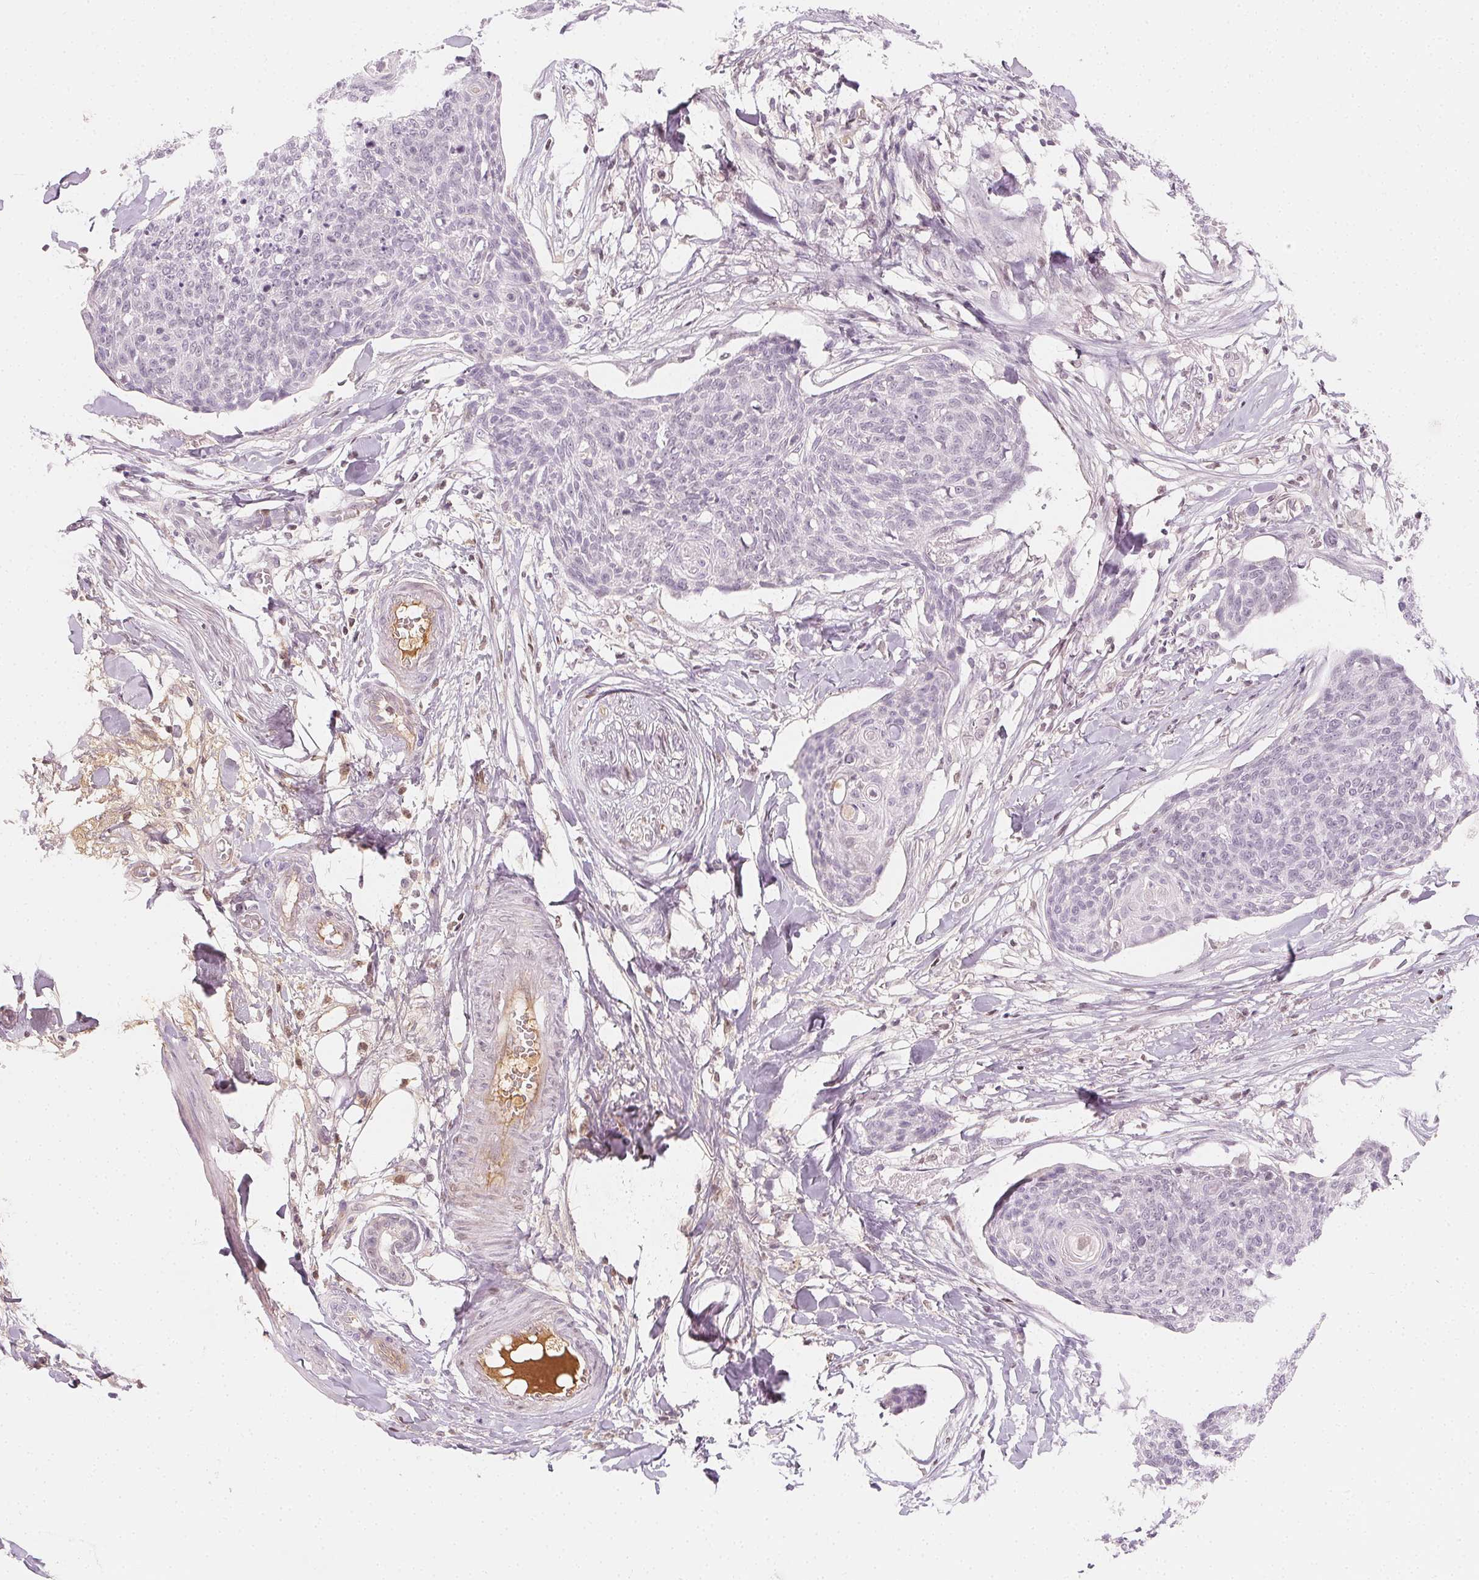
{"staining": {"intensity": "negative", "quantity": "none", "location": "none"}, "tissue": "skin cancer", "cell_type": "Tumor cells", "image_type": "cancer", "snomed": [{"axis": "morphology", "description": "Squamous cell carcinoma, NOS"}, {"axis": "topography", "description": "Skin"}, {"axis": "topography", "description": "Vulva"}], "caption": "This is an immunohistochemistry histopathology image of skin squamous cell carcinoma. There is no positivity in tumor cells.", "gene": "AFM", "patient": {"sex": "female", "age": 75}}